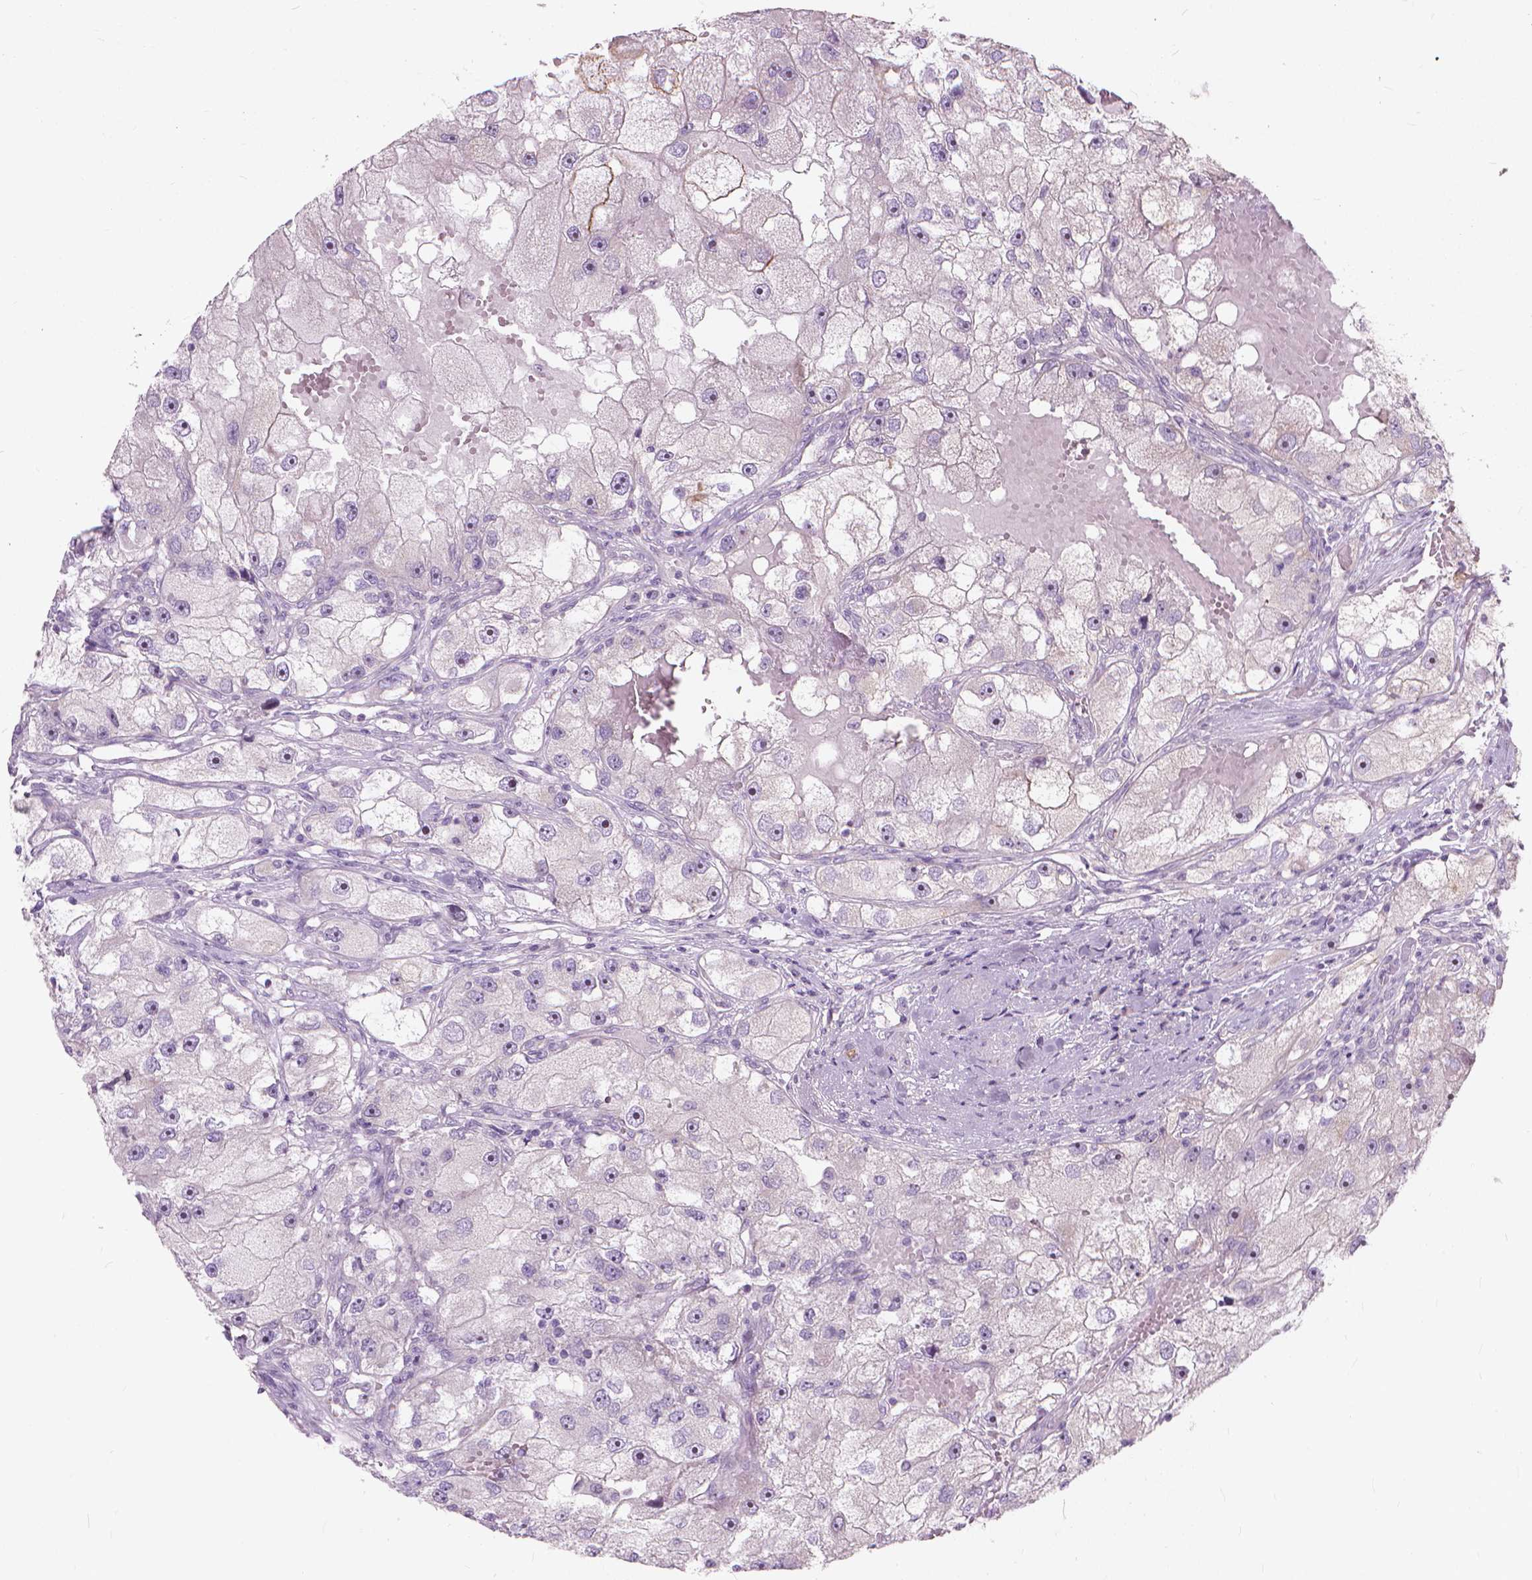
{"staining": {"intensity": "negative", "quantity": "none", "location": "none"}, "tissue": "renal cancer", "cell_type": "Tumor cells", "image_type": "cancer", "snomed": [{"axis": "morphology", "description": "Adenocarcinoma, NOS"}, {"axis": "topography", "description": "Kidney"}], "caption": "An immunohistochemistry micrograph of renal cancer is shown. There is no staining in tumor cells of renal cancer.", "gene": "GPRC5A", "patient": {"sex": "male", "age": 63}}